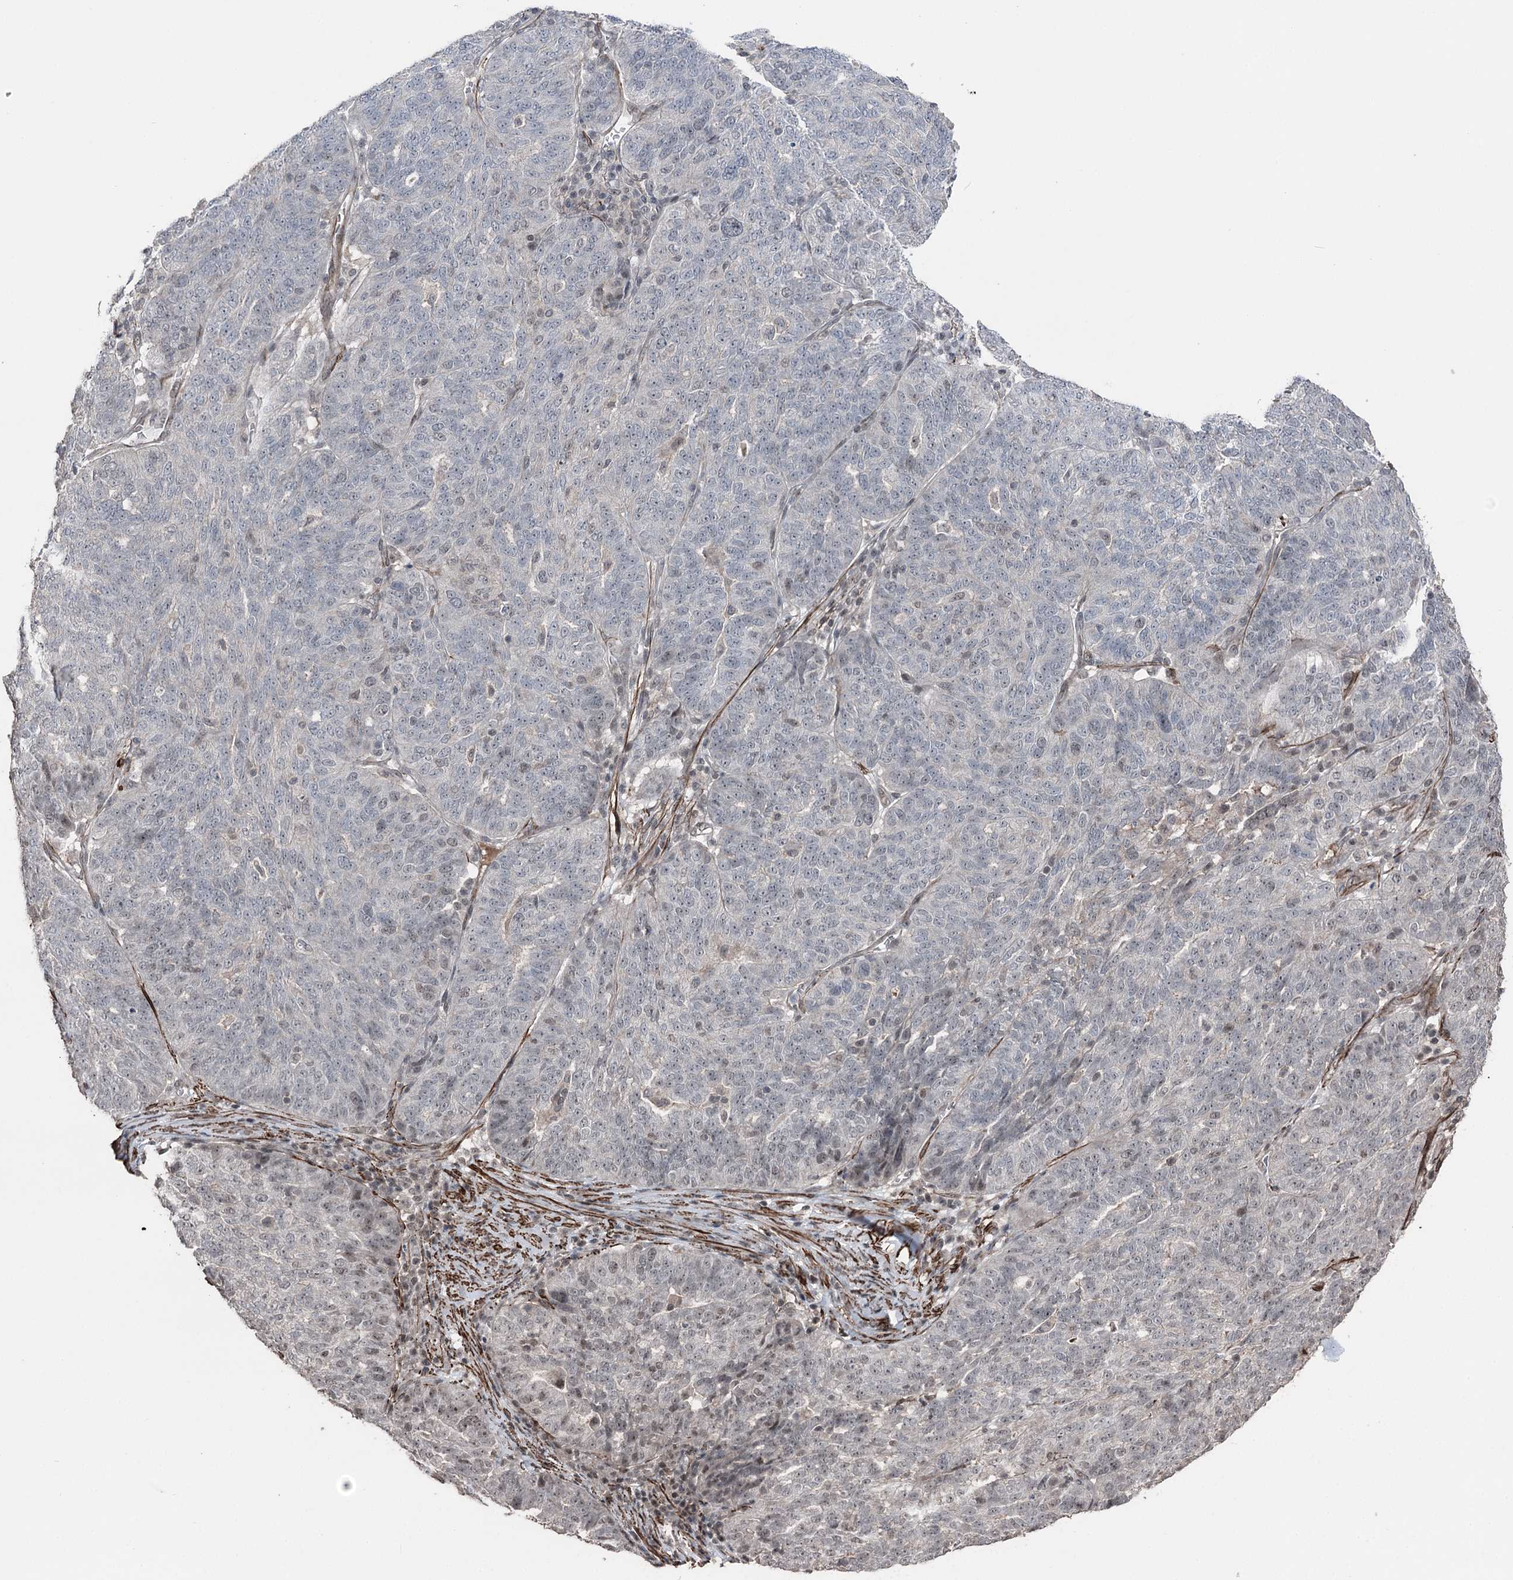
{"staining": {"intensity": "weak", "quantity": "<25%", "location": "nuclear"}, "tissue": "ovarian cancer", "cell_type": "Tumor cells", "image_type": "cancer", "snomed": [{"axis": "morphology", "description": "Cystadenocarcinoma, serous, NOS"}, {"axis": "topography", "description": "Ovary"}], "caption": "Immunohistochemistry of ovarian cancer demonstrates no staining in tumor cells.", "gene": "CCDC82", "patient": {"sex": "female", "age": 59}}